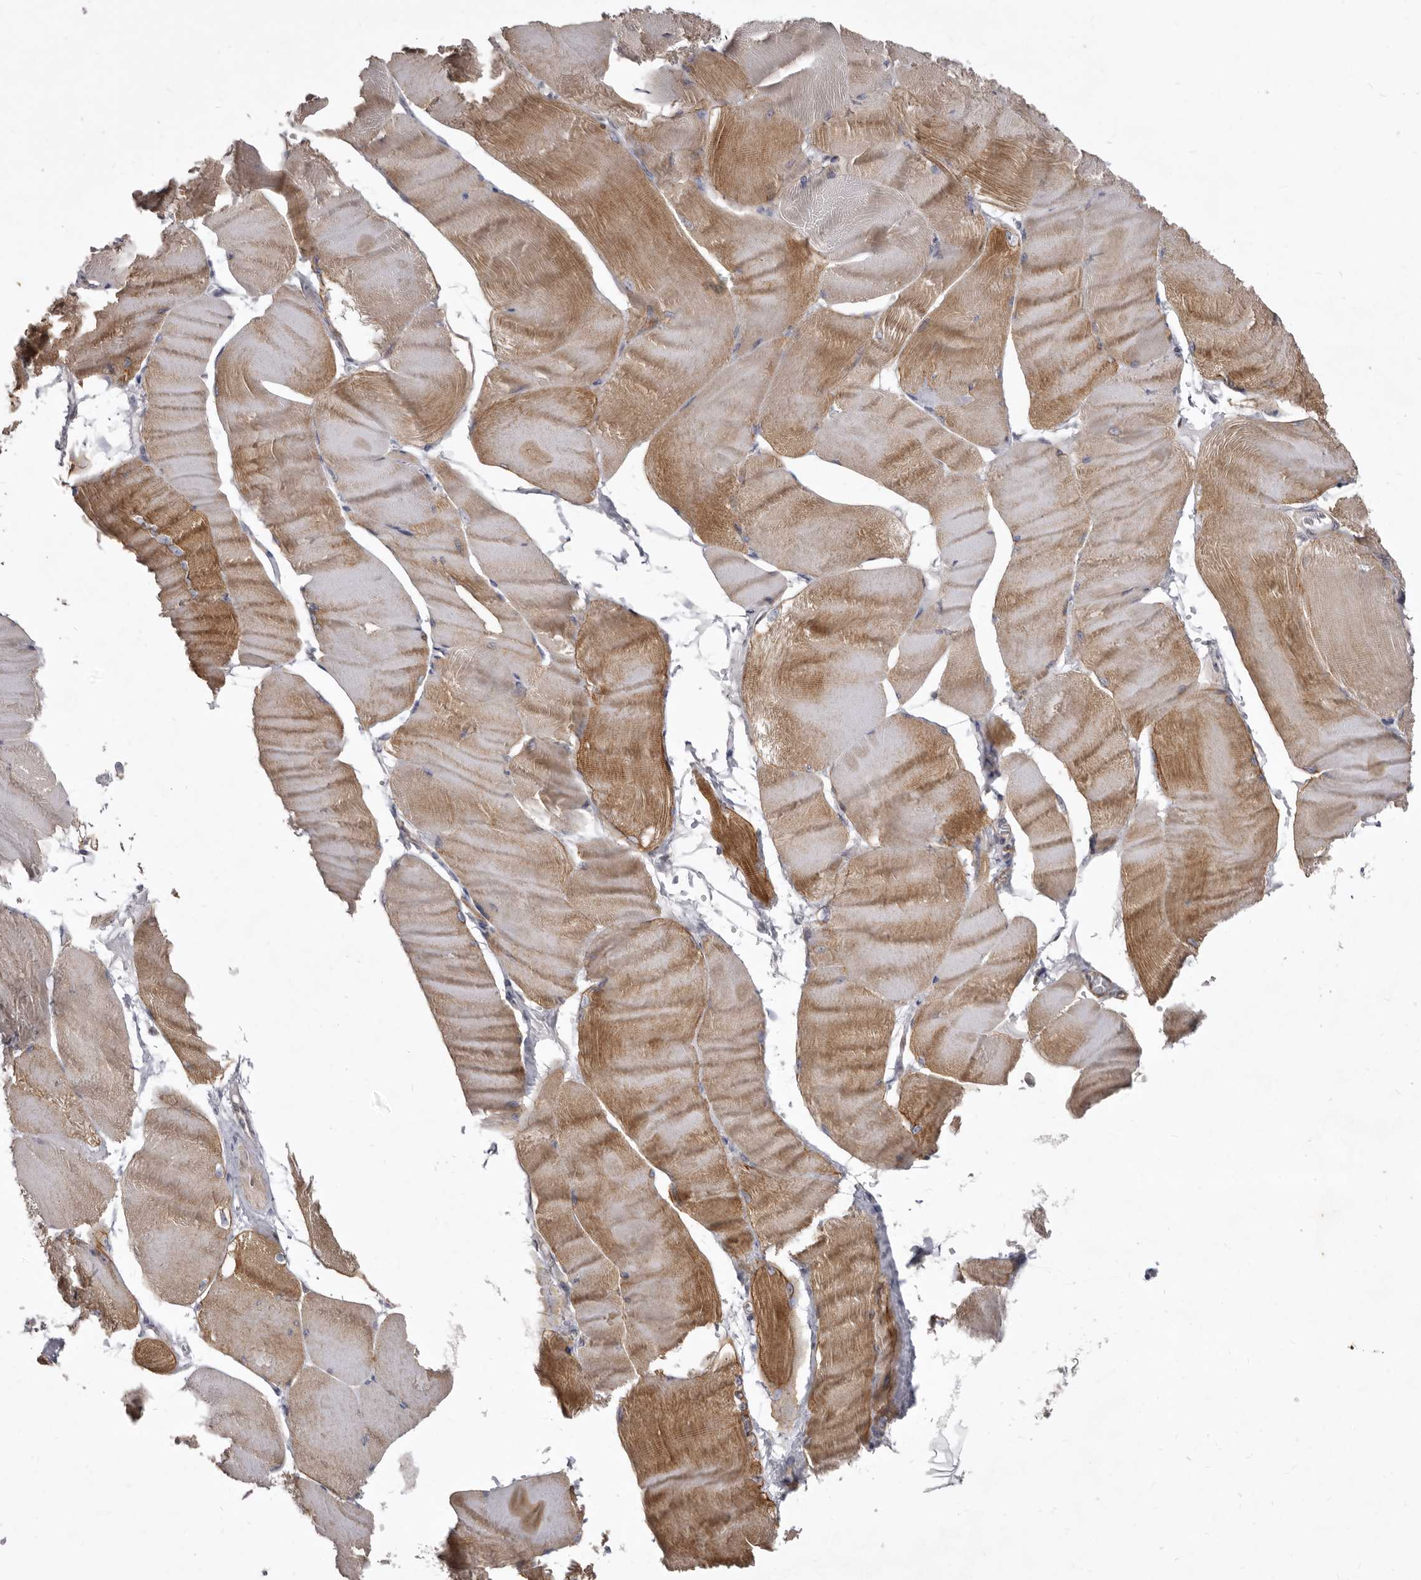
{"staining": {"intensity": "moderate", "quantity": ">75%", "location": "cytoplasmic/membranous"}, "tissue": "skeletal muscle", "cell_type": "Myocytes", "image_type": "normal", "snomed": [{"axis": "morphology", "description": "Normal tissue, NOS"}, {"axis": "morphology", "description": "Basal cell carcinoma"}, {"axis": "topography", "description": "Skeletal muscle"}], "caption": "Moderate cytoplasmic/membranous protein staining is appreciated in approximately >75% of myocytes in skeletal muscle.", "gene": "P2RX6", "patient": {"sex": "female", "age": 64}}